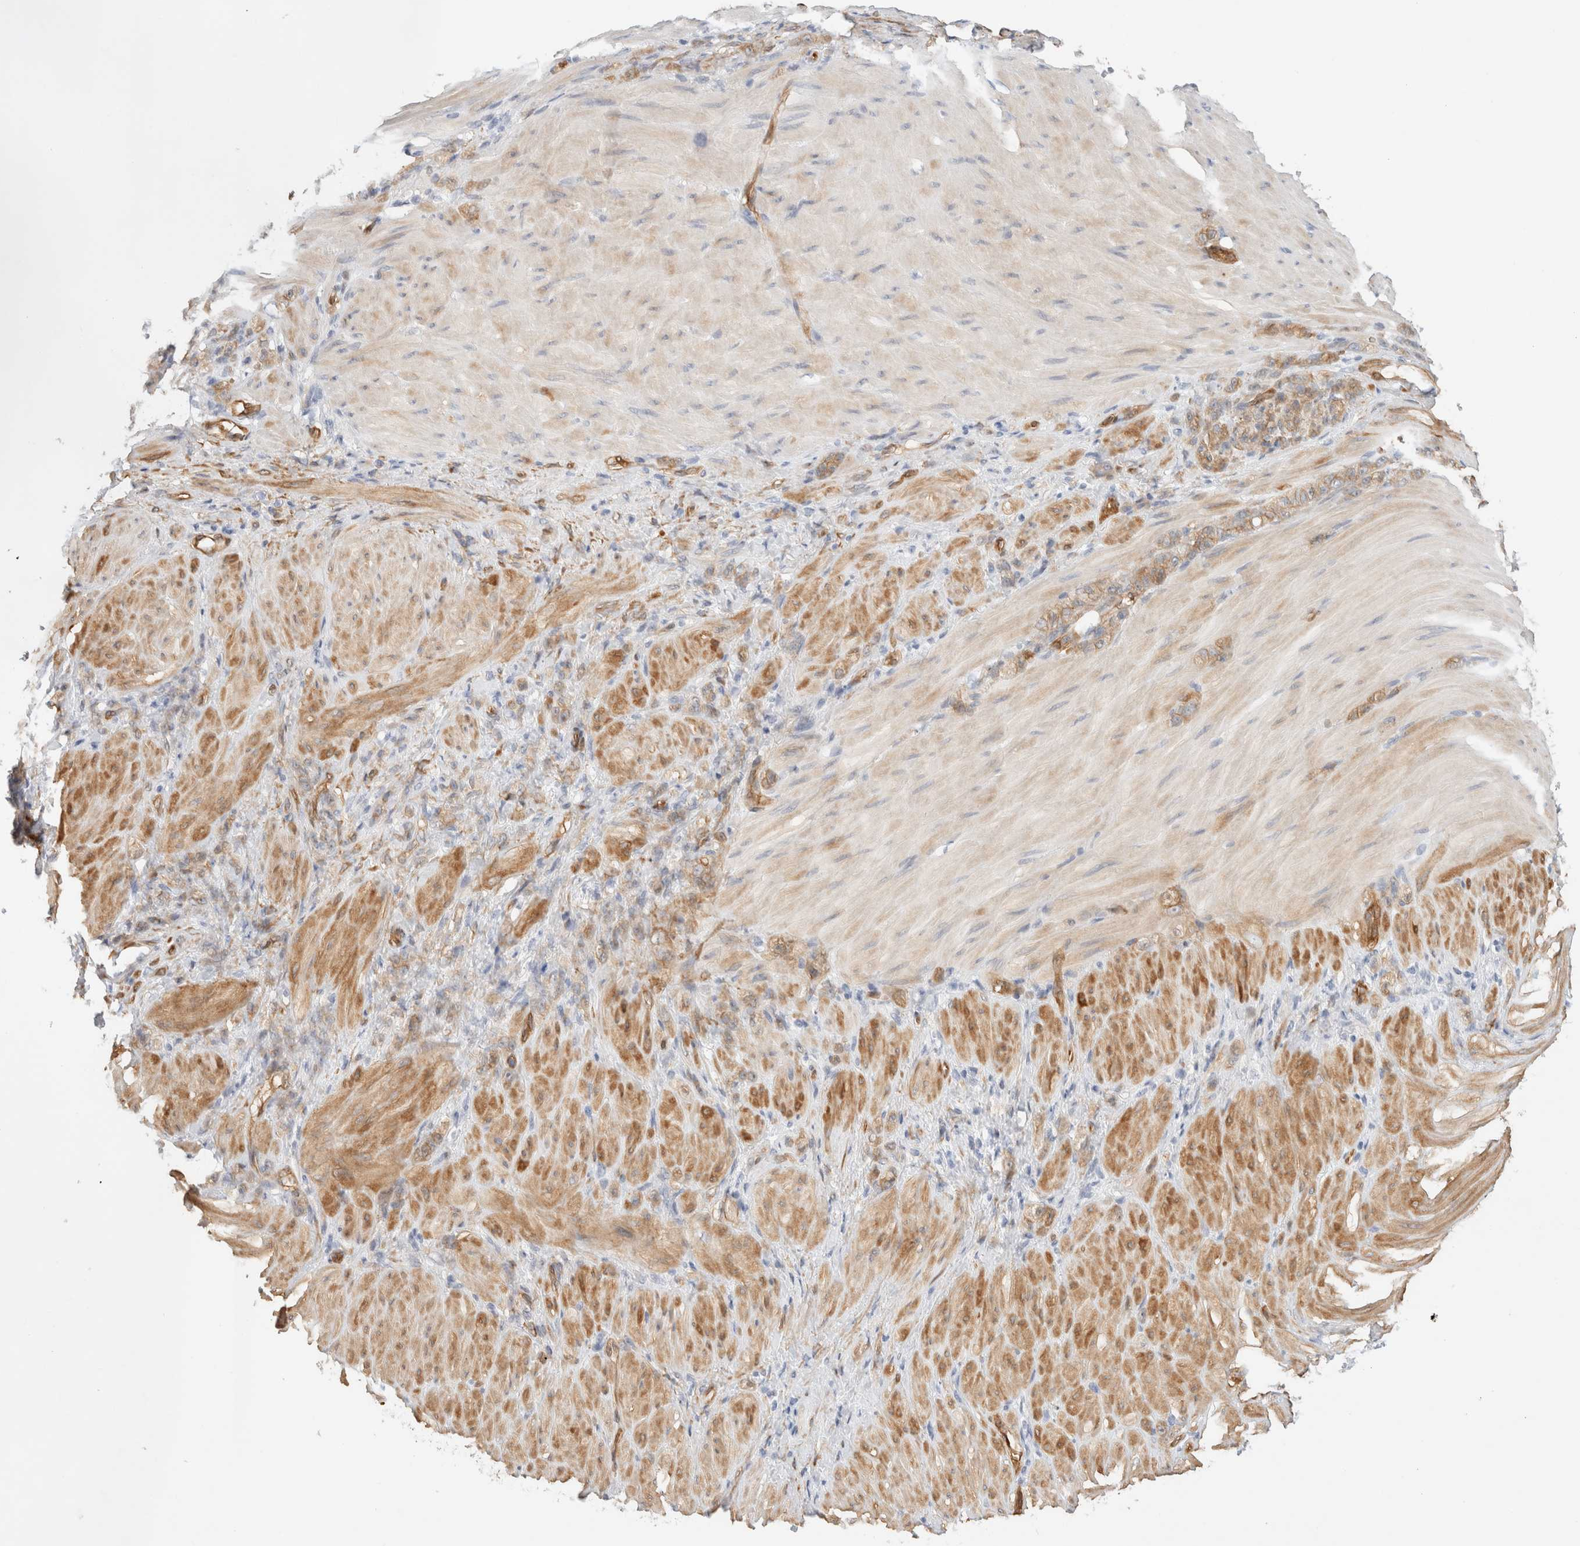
{"staining": {"intensity": "weak", "quantity": ">75%", "location": "cytoplasmic/membranous"}, "tissue": "stomach cancer", "cell_type": "Tumor cells", "image_type": "cancer", "snomed": [{"axis": "morphology", "description": "Normal tissue, NOS"}, {"axis": "morphology", "description": "Adenocarcinoma, NOS"}, {"axis": "topography", "description": "Stomach"}], "caption": "DAB immunohistochemical staining of human stomach adenocarcinoma reveals weak cytoplasmic/membranous protein staining in about >75% of tumor cells. (DAB IHC with brightfield microscopy, high magnification).", "gene": "LMCD1", "patient": {"sex": "male", "age": 82}}